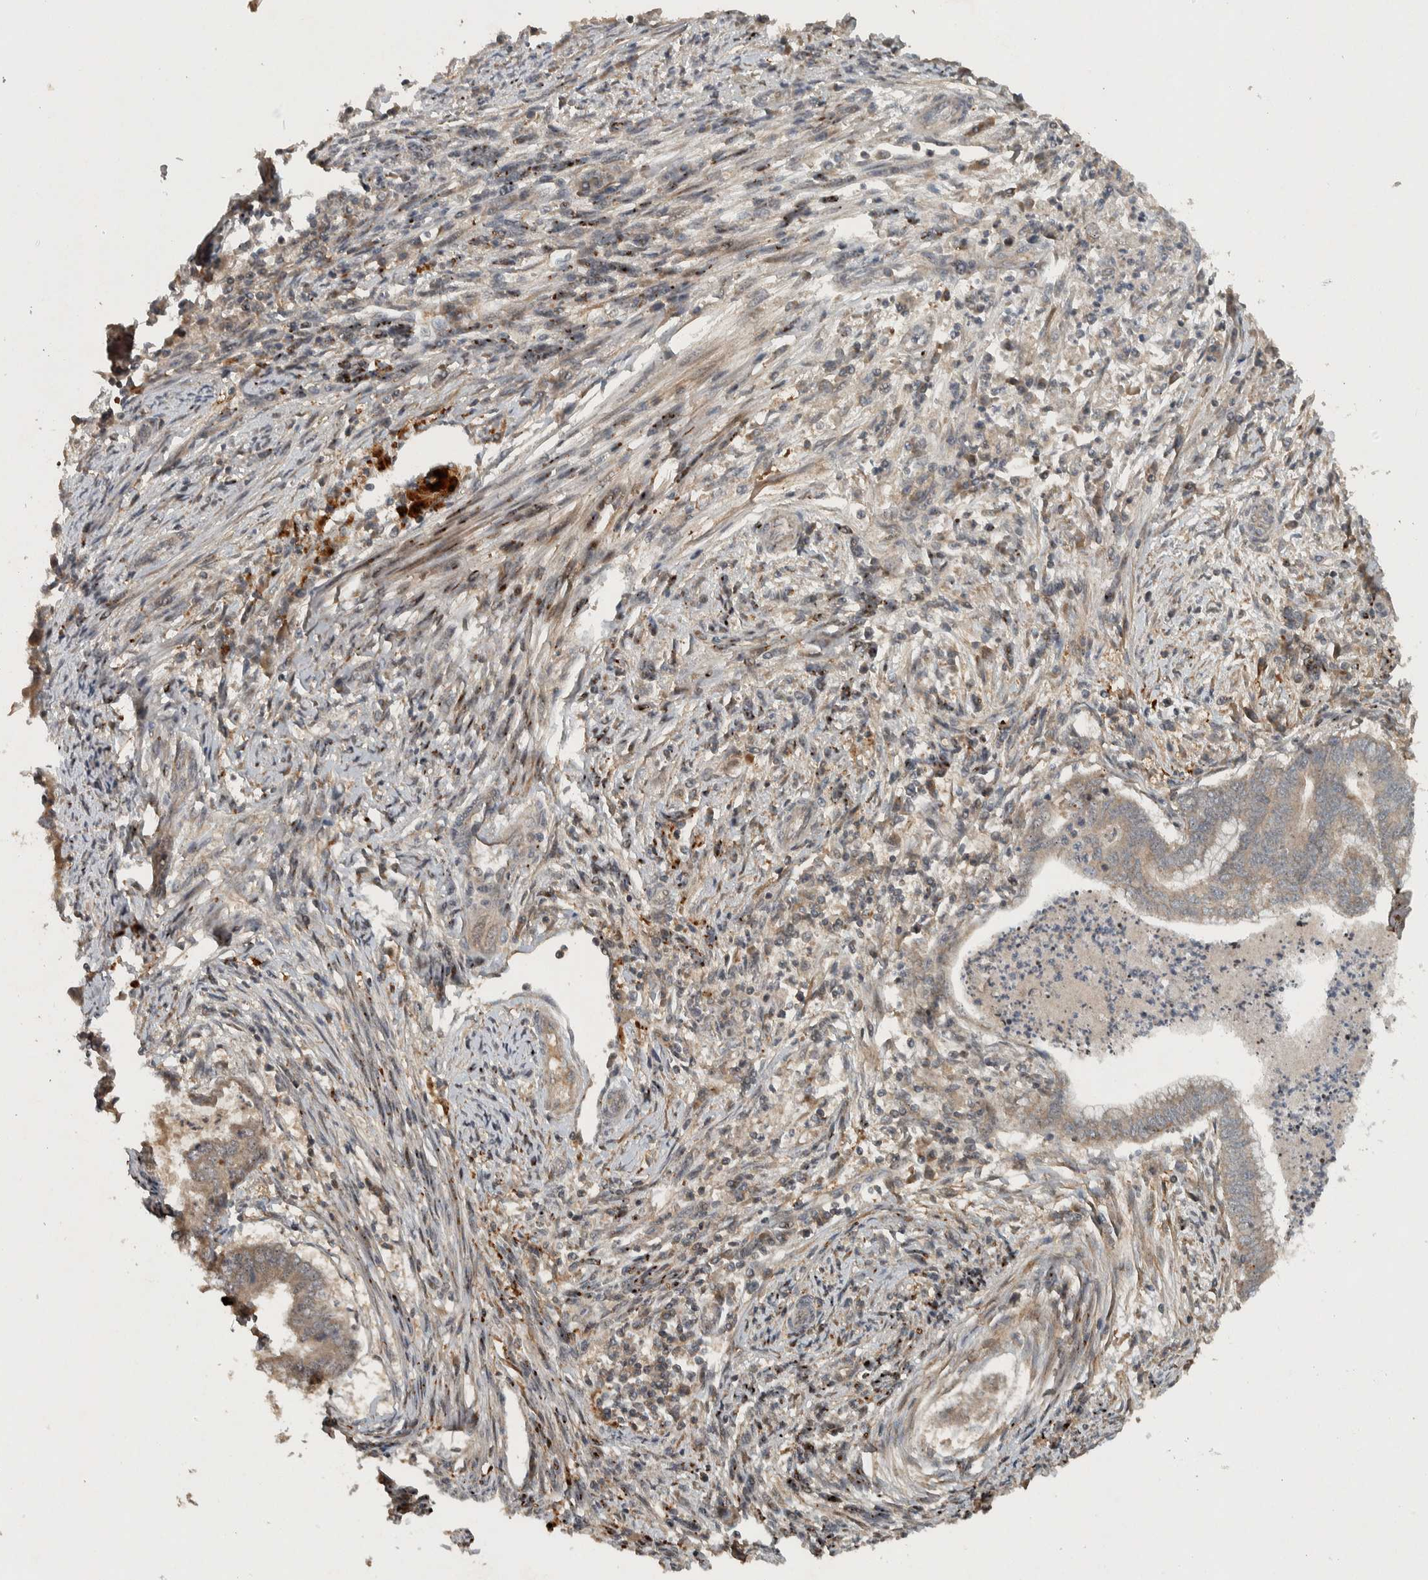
{"staining": {"intensity": "weak", "quantity": ">75%", "location": "cytoplasmic/membranous"}, "tissue": "endometrial cancer", "cell_type": "Tumor cells", "image_type": "cancer", "snomed": [{"axis": "morphology", "description": "Polyp, NOS"}, {"axis": "morphology", "description": "Adenocarcinoma, NOS"}, {"axis": "morphology", "description": "Adenoma, NOS"}, {"axis": "topography", "description": "Endometrium"}], "caption": "This is a histology image of immunohistochemistry (IHC) staining of endometrial adenoma, which shows weak positivity in the cytoplasmic/membranous of tumor cells.", "gene": "KIFAP3", "patient": {"sex": "female", "age": 79}}